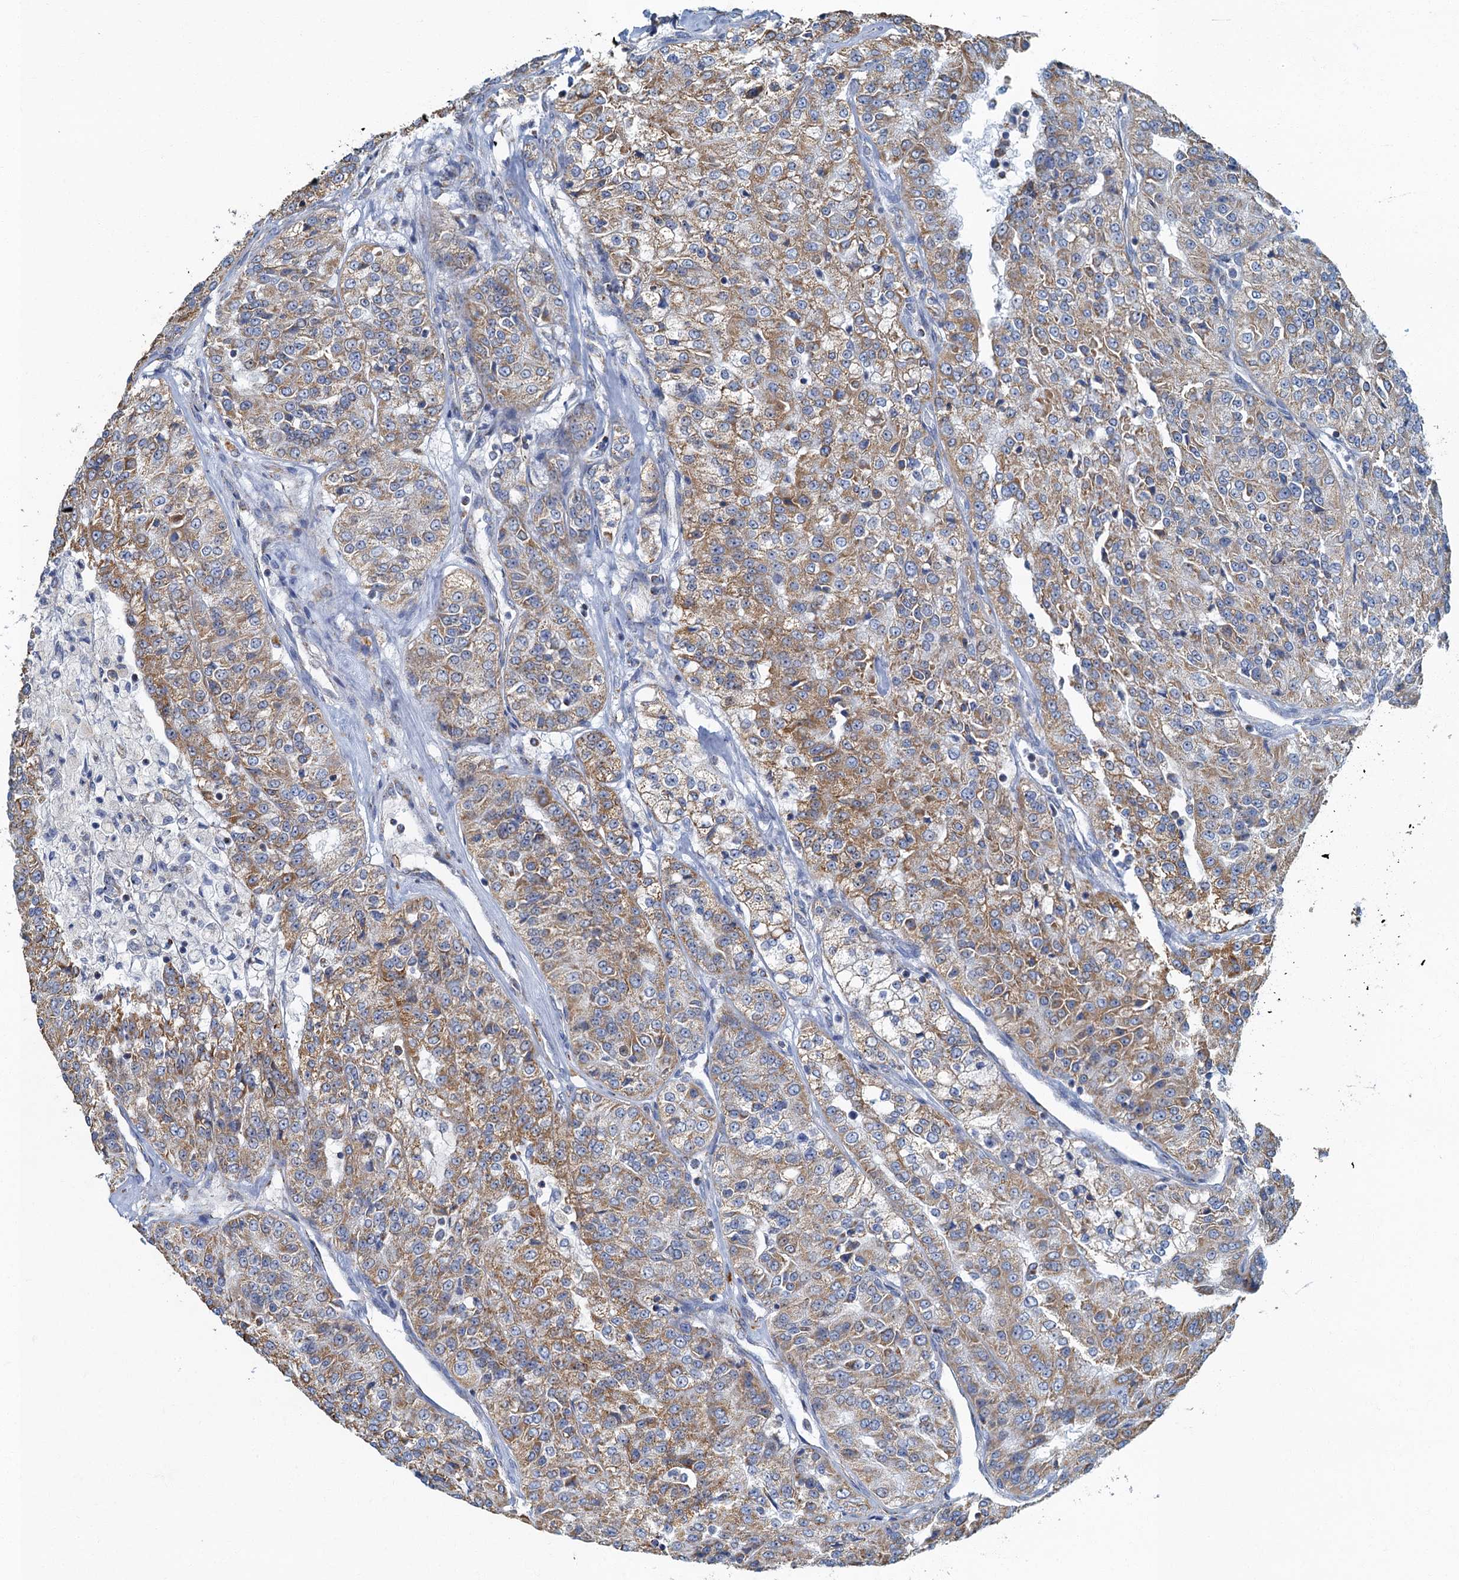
{"staining": {"intensity": "moderate", "quantity": ">75%", "location": "cytoplasmic/membranous"}, "tissue": "renal cancer", "cell_type": "Tumor cells", "image_type": "cancer", "snomed": [{"axis": "morphology", "description": "Adenocarcinoma, NOS"}, {"axis": "topography", "description": "Kidney"}], "caption": "About >75% of tumor cells in renal adenocarcinoma reveal moderate cytoplasmic/membranous protein expression as visualized by brown immunohistochemical staining.", "gene": "RAD9B", "patient": {"sex": "female", "age": 63}}